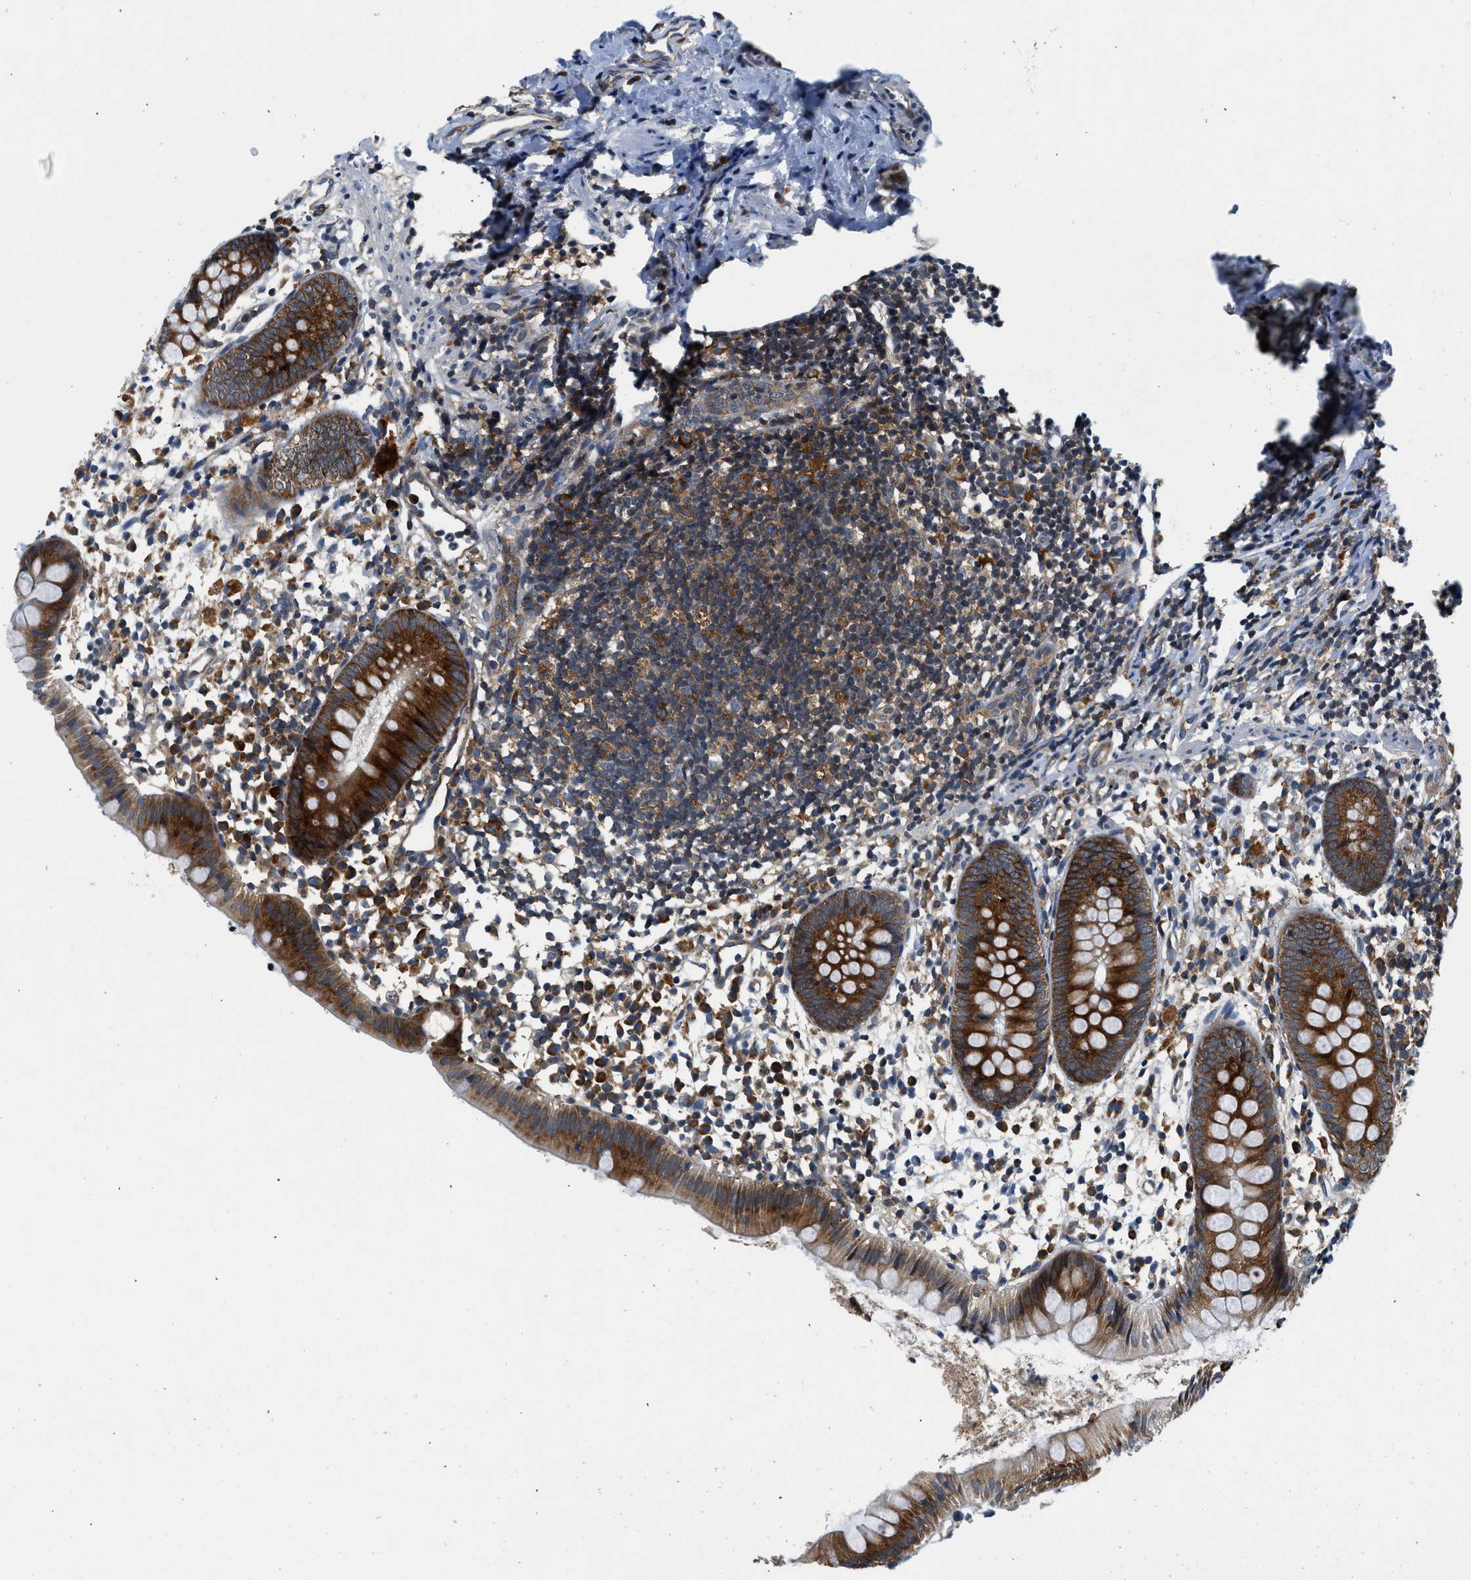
{"staining": {"intensity": "strong", "quantity": ">75%", "location": "cytoplasmic/membranous"}, "tissue": "appendix", "cell_type": "Glandular cells", "image_type": "normal", "snomed": [{"axis": "morphology", "description": "Normal tissue, NOS"}, {"axis": "topography", "description": "Appendix"}], "caption": "DAB immunohistochemical staining of normal human appendix shows strong cytoplasmic/membranous protein staining in about >75% of glandular cells. (DAB (3,3'-diaminobenzidine) IHC, brown staining for protein, blue staining for nuclei).", "gene": "PA2G4", "patient": {"sex": "female", "age": 20}}